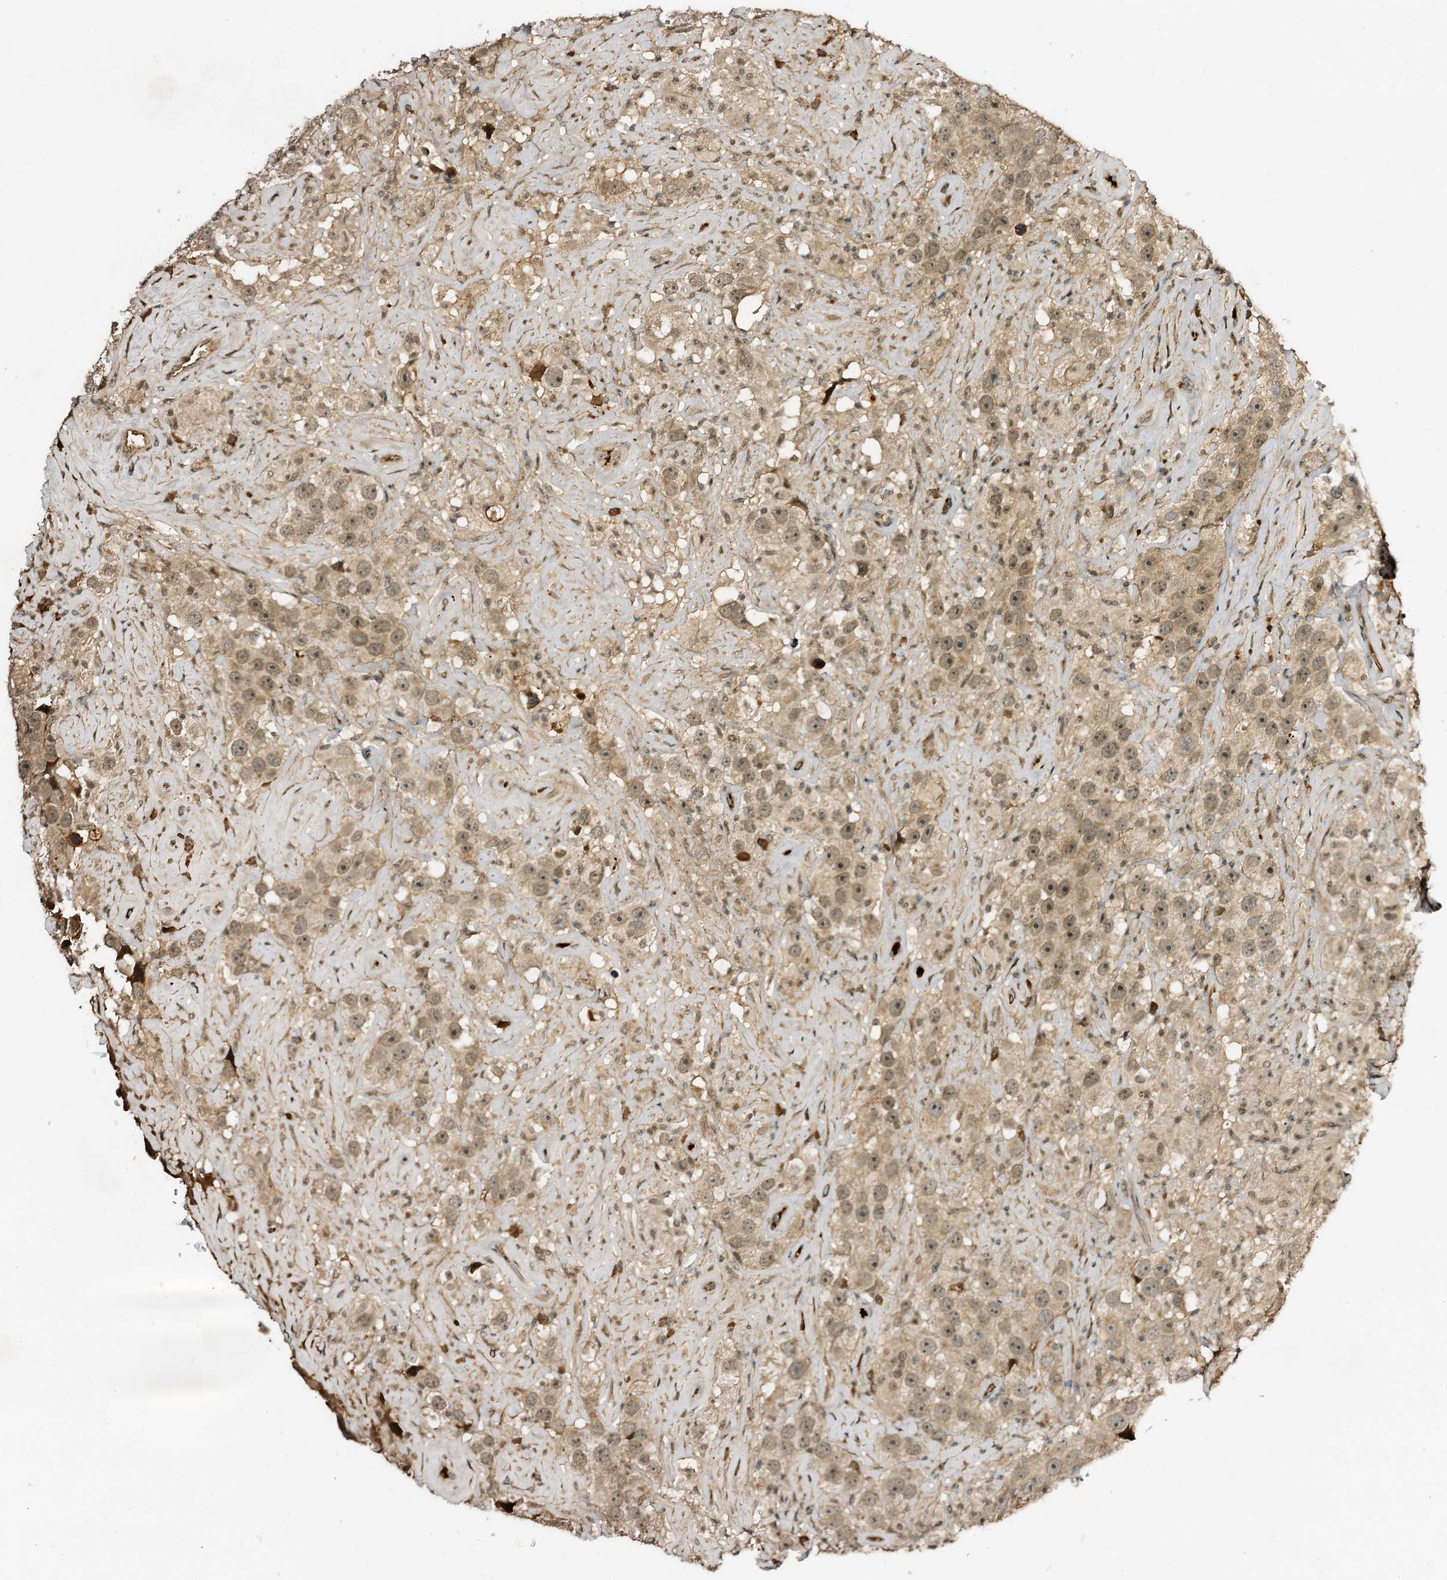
{"staining": {"intensity": "weak", "quantity": ">75%", "location": "cytoplasmic/membranous,nuclear"}, "tissue": "testis cancer", "cell_type": "Tumor cells", "image_type": "cancer", "snomed": [{"axis": "morphology", "description": "Seminoma, NOS"}, {"axis": "topography", "description": "Testis"}], "caption": "Brown immunohistochemical staining in testis cancer demonstrates weak cytoplasmic/membranous and nuclear positivity in approximately >75% of tumor cells. (DAB IHC, brown staining for protein, blue staining for nuclei).", "gene": "TRAPPC4", "patient": {"sex": "male", "age": 49}}